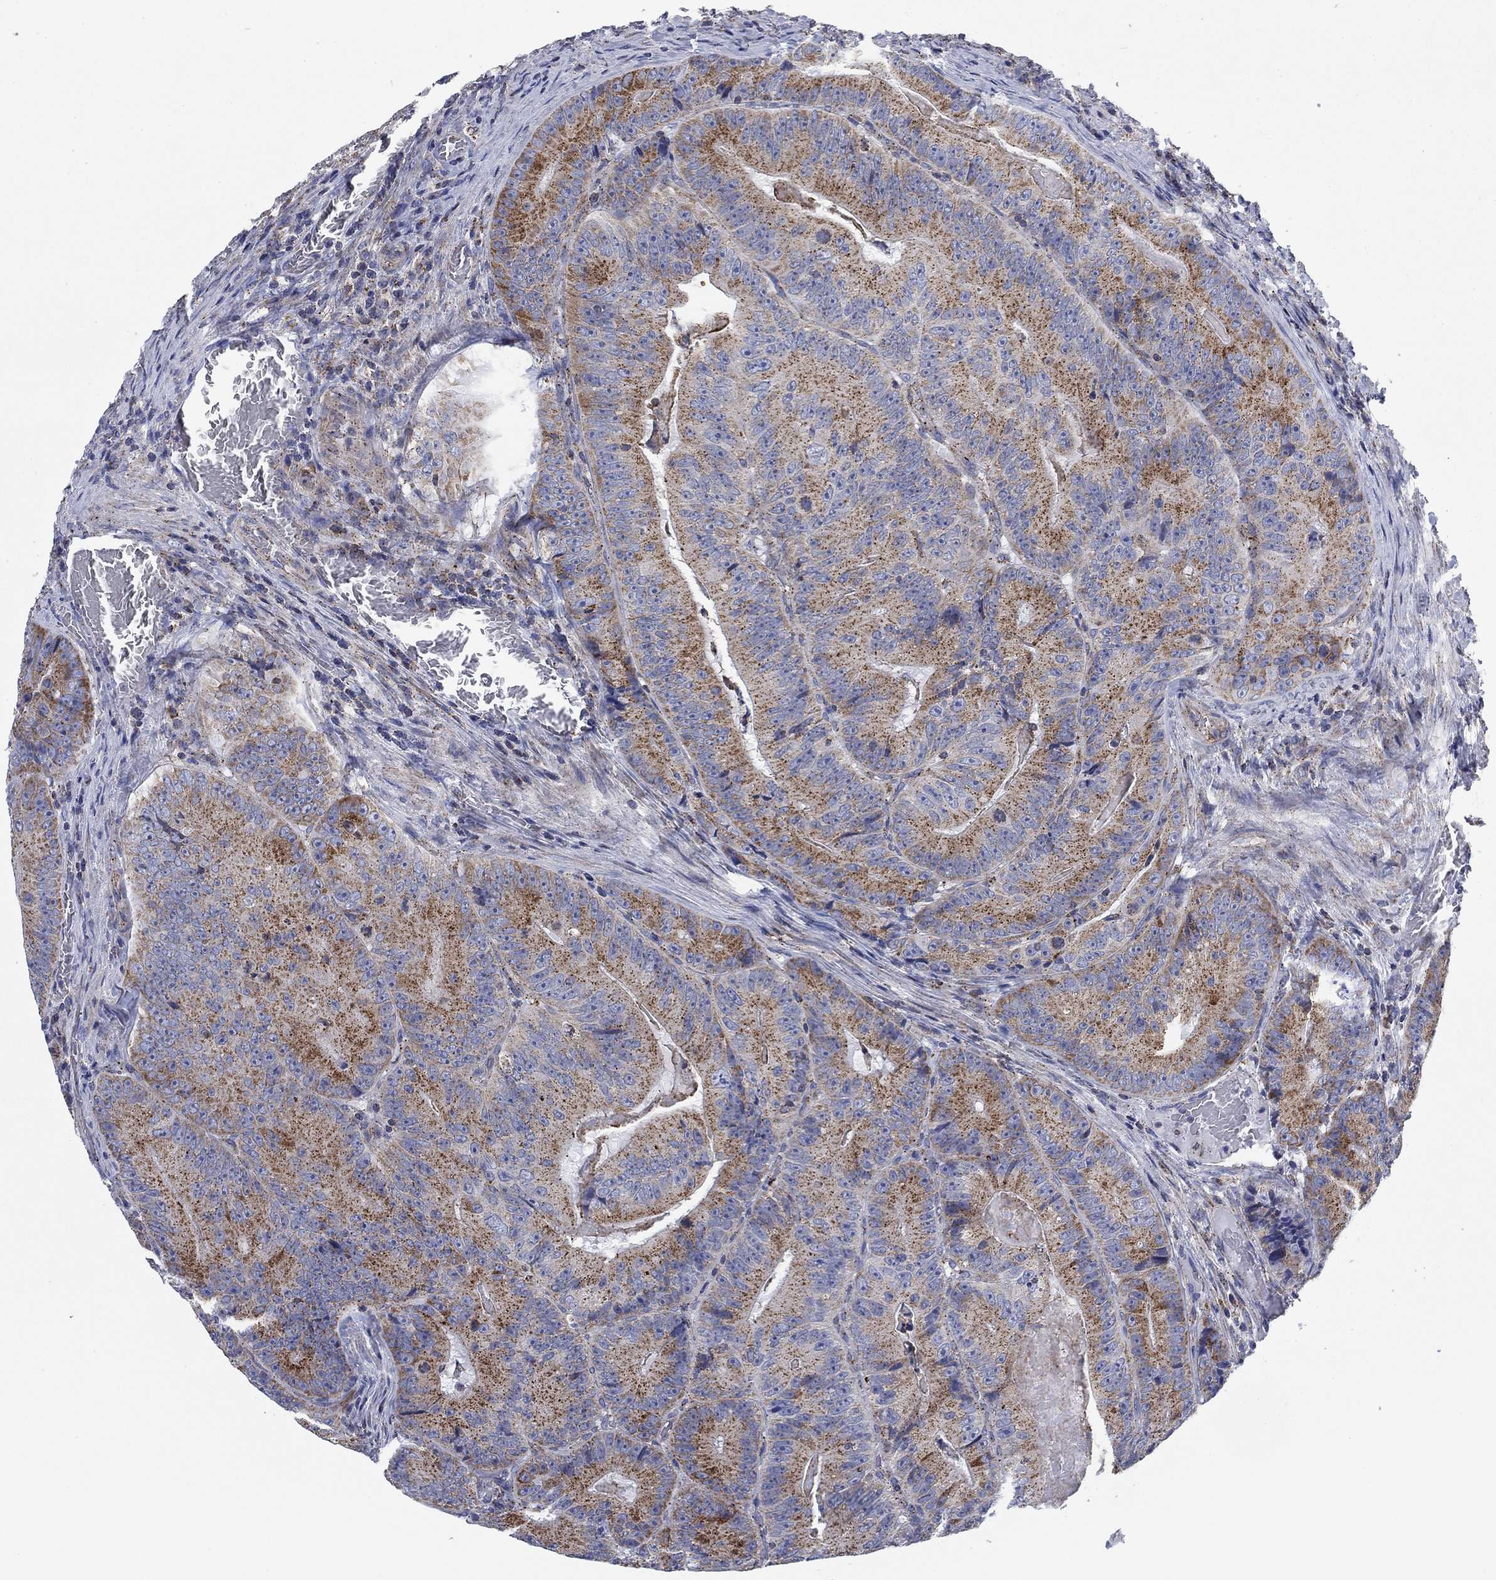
{"staining": {"intensity": "moderate", "quantity": ">75%", "location": "cytoplasmic/membranous"}, "tissue": "colorectal cancer", "cell_type": "Tumor cells", "image_type": "cancer", "snomed": [{"axis": "morphology", "description": "Adenocarcinoma, NOS"}, {"axis": "topography", "description": "Colon"}], "caption": "A medium amount of moderate cytoplasmic/membranous expression is present in approximately >75% of tumor cells in colorectal adenocarcinoma tissue.", "gene": "NACAD", "patient": {"sex": "female", "age": 86}}